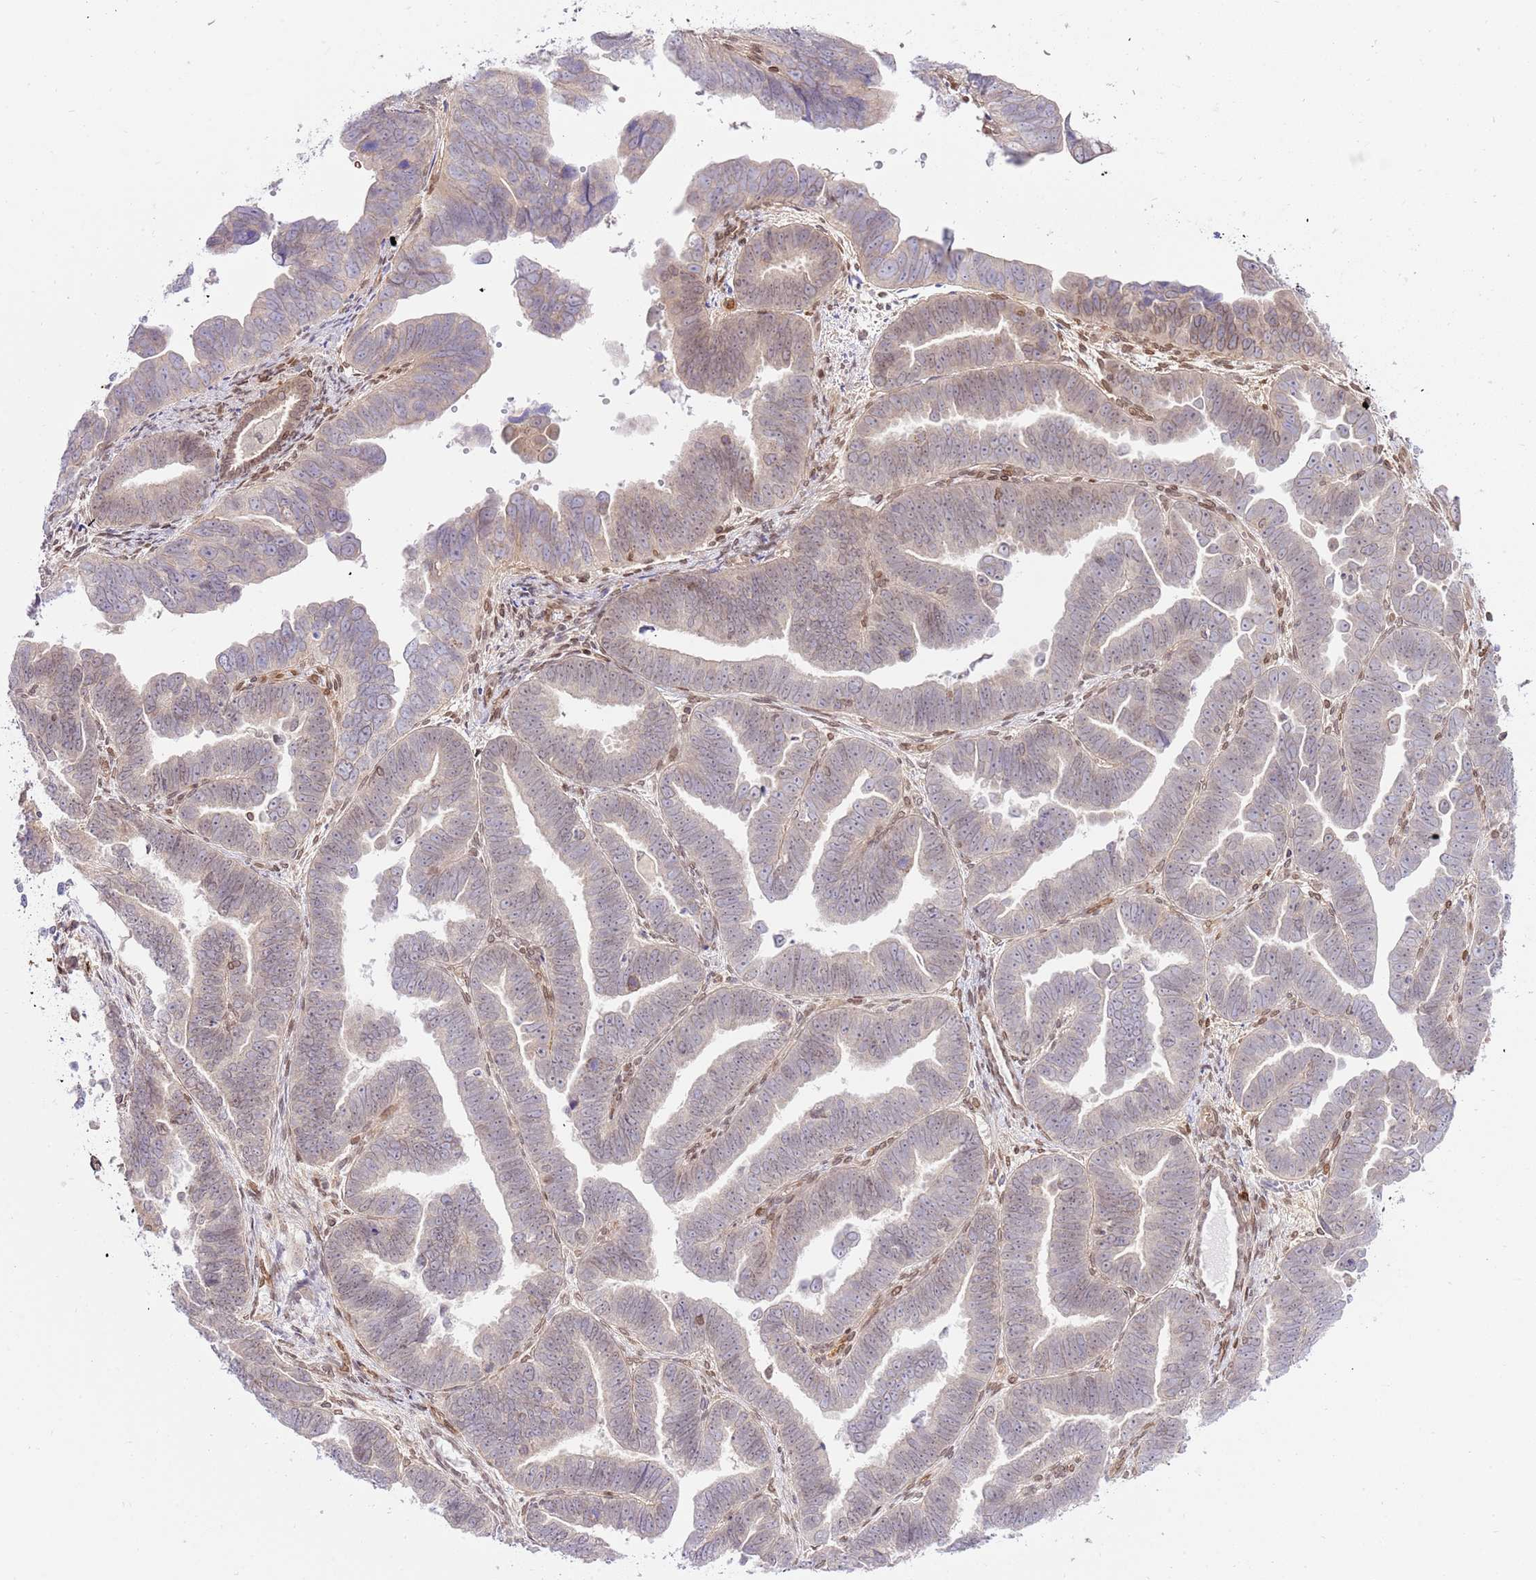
{"staining": {"intensity": "weak", "quantity": "<25%", "location": "cytoplasmic/membranous"}, "tissue": "endometrial cancer", "cell_type": "Tumor cells", "image_type": "cancer", "snomed": [{"axis": "morphology", "description": "Adenocarcinoma, NOS"}, {"axis": "topography", "description": "Endometrium"}], "caption": "Immunohistochemical staining of human endometrial adenocarcinoma shows no significant positivity in tumor cells.", "gene": "TRIM37", "patient": {"sex": "female", "age": 75}}